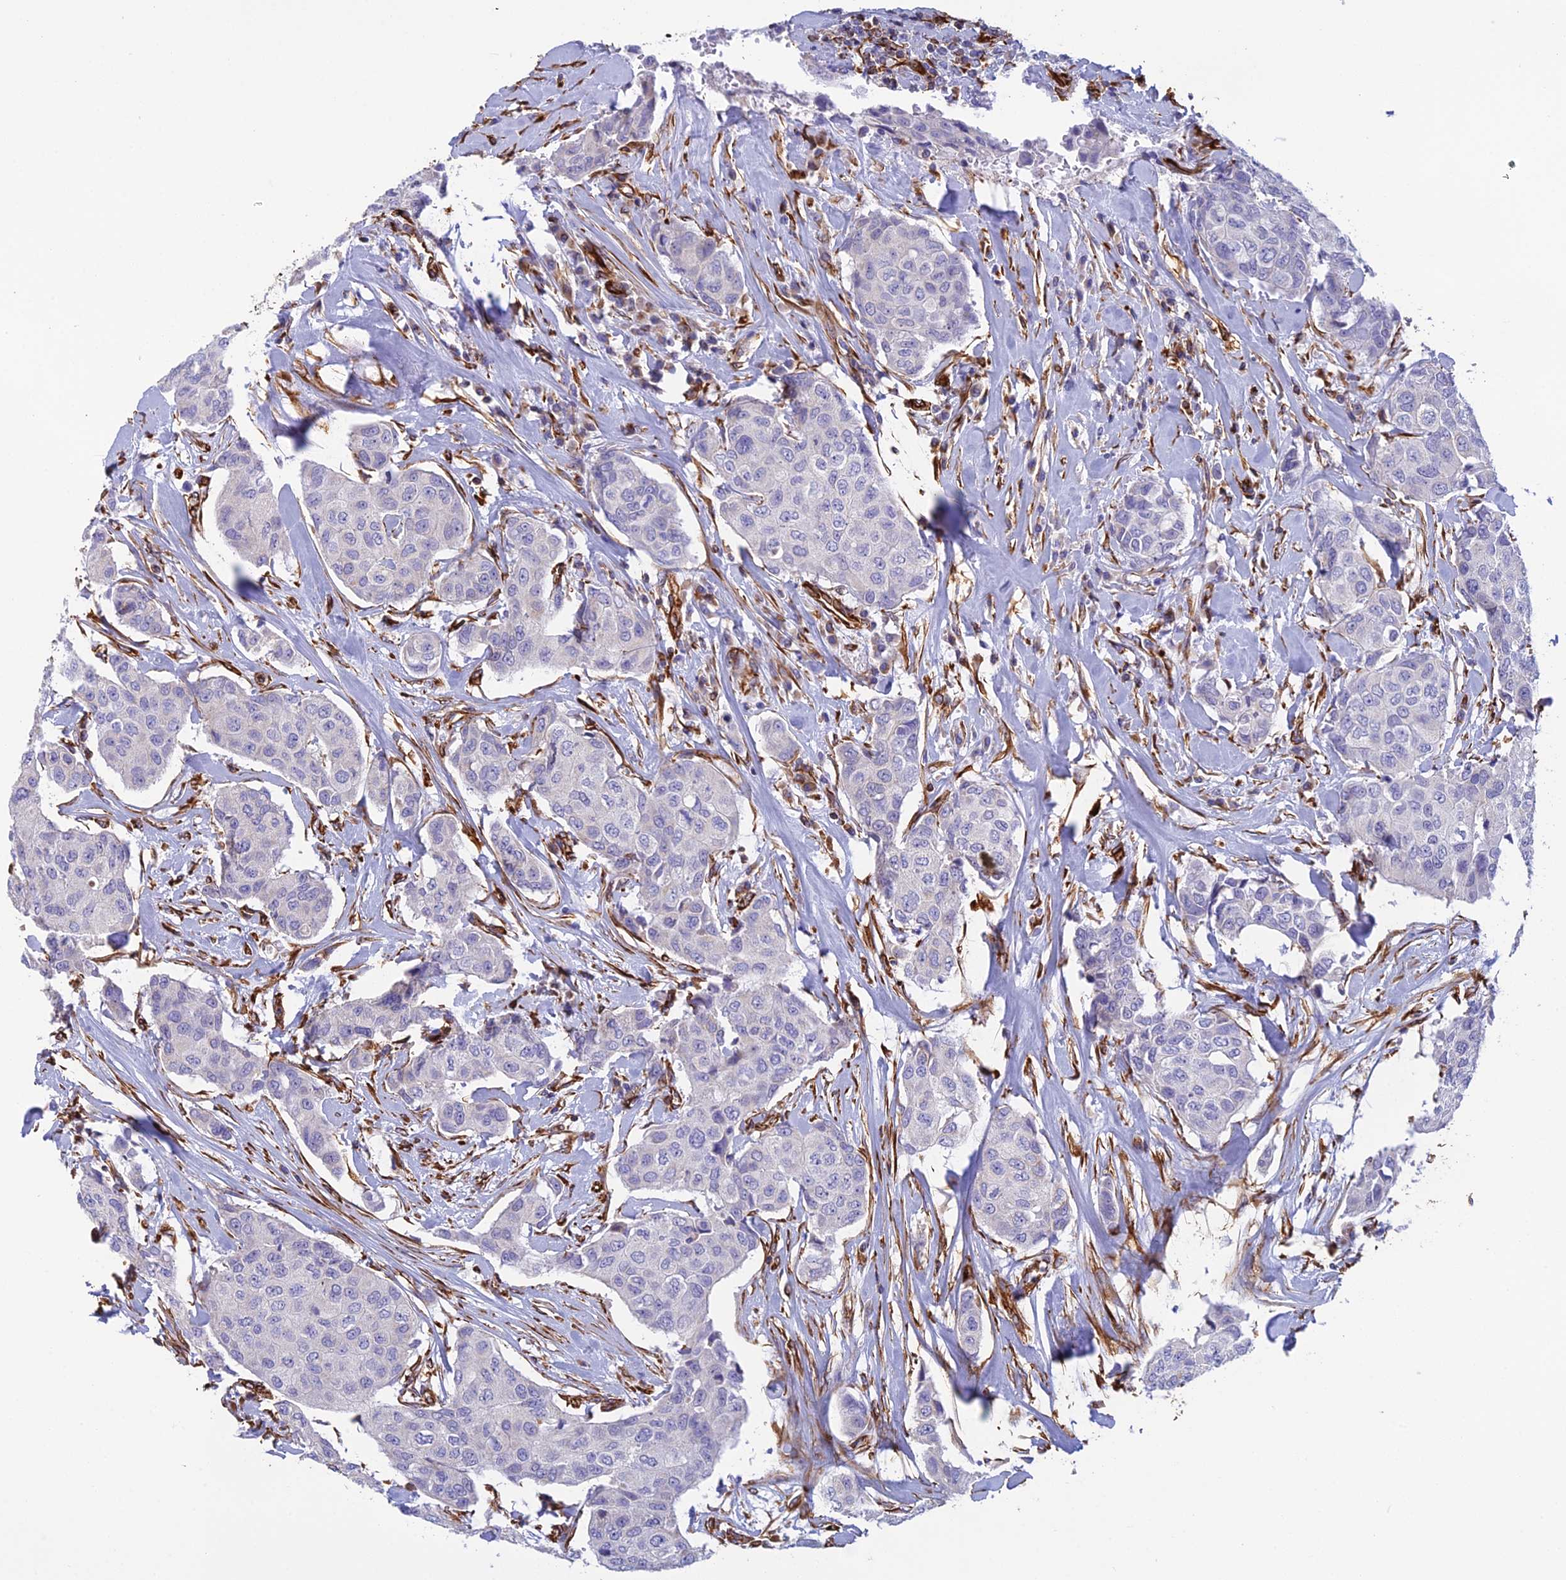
{"staining": {"intensity": "negative", "quantity": "none", "location": "none"}, "tissue": "breast cancer", "cell_type": "Tumor cells", "image_type": "cancer", "snomed": [{"axis": "morphology", "description": "Duct carcinoma"}, {"axis": "topography", "description": "Breast"}], "caption": "The immunohistochemistry (IHC) photomicrograph has no significant expression in tumor cells of breast cancer (invasive ductal carcinoma) tissue. (DAB immunohistochemistry visualized using brightfield microscopy, high magnification).", "gene": "FBXL20", "patient": {"sex": "female", "age": 80}}